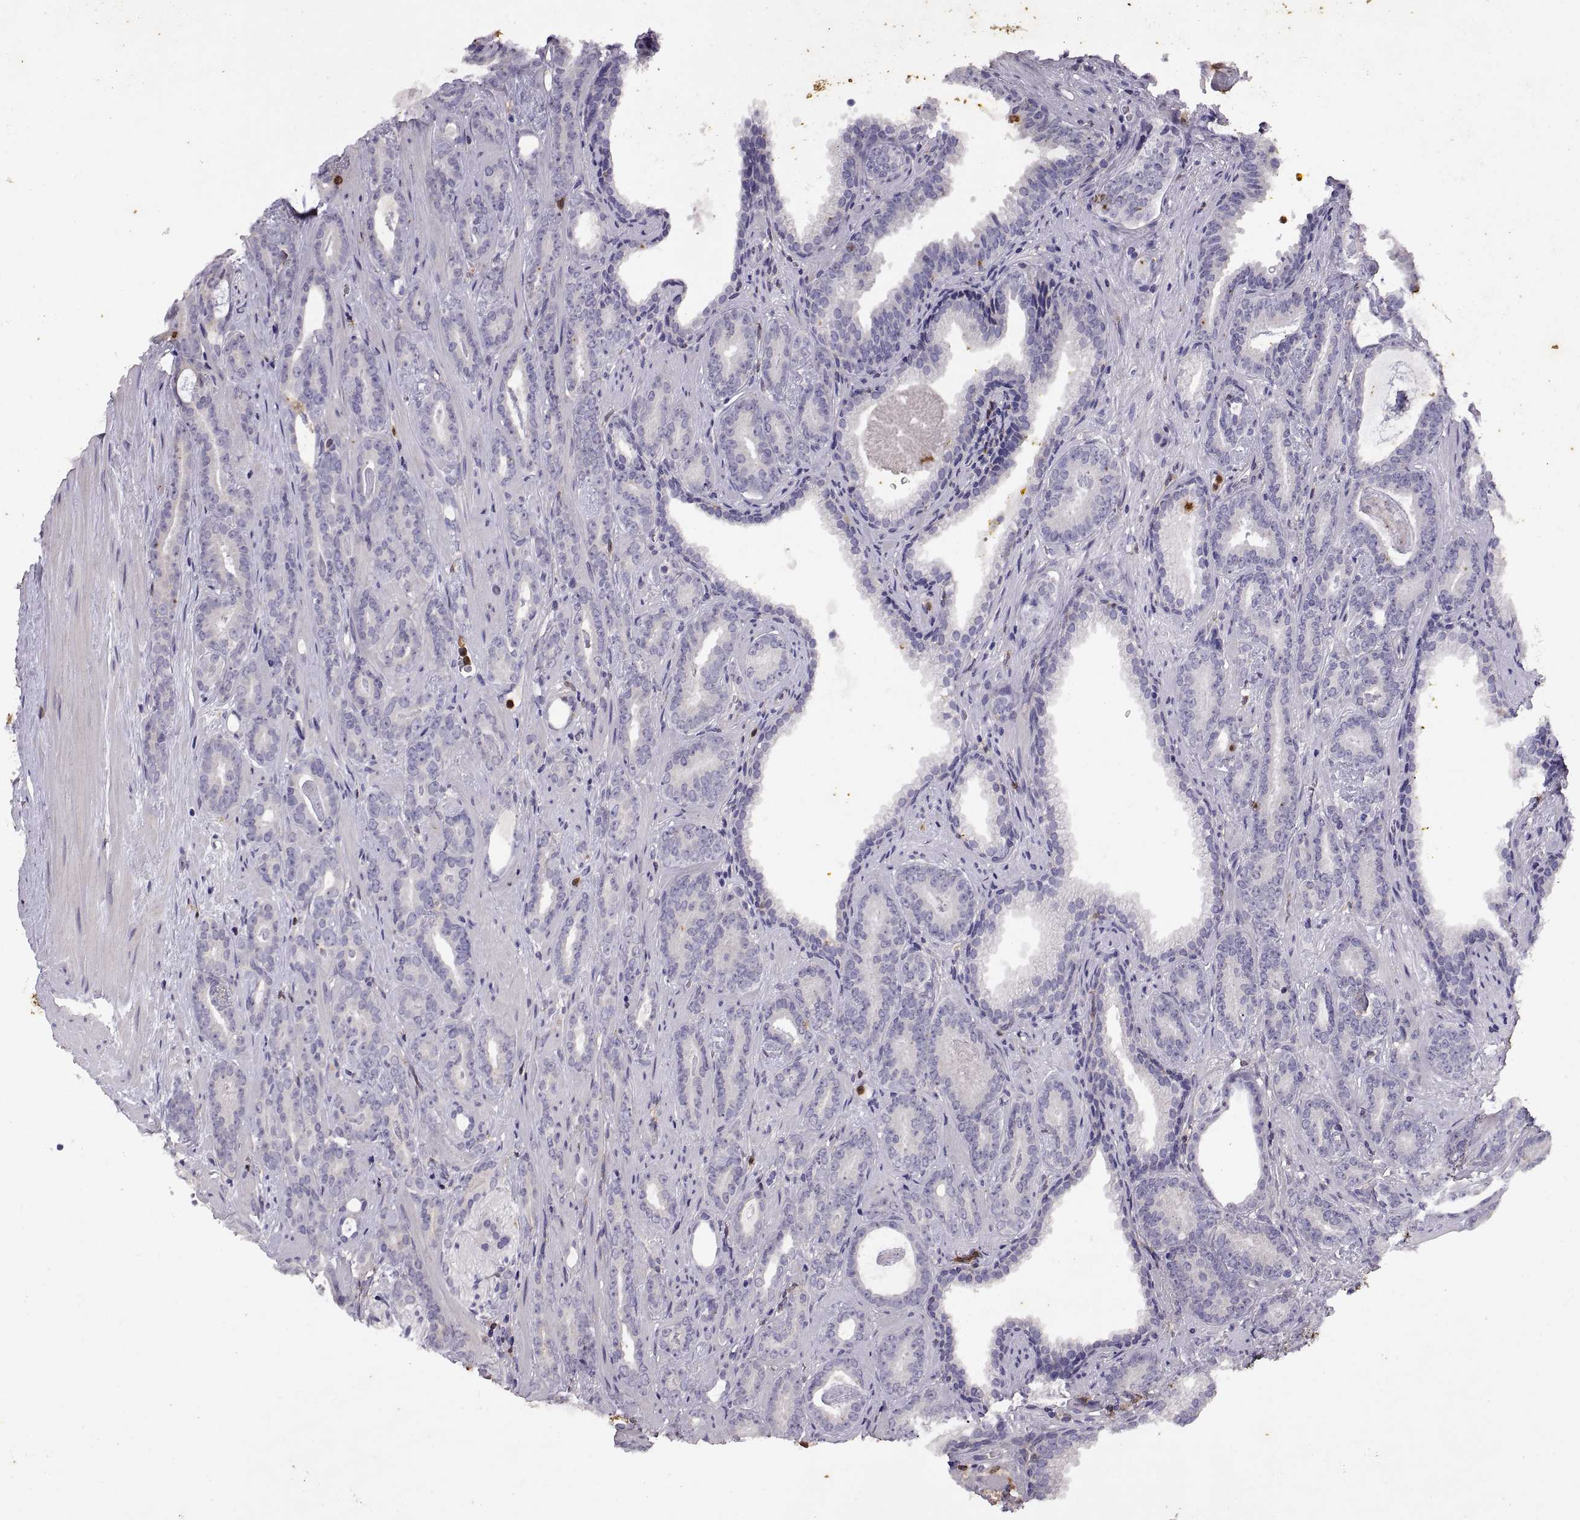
{"staining": {"intensity": "negative", "quantity": "none", "location": "none"}, "tissue": "prostate cancer", "cell_type": "Tumor cells", "image_type": "cancer", "snomed": [{"axis": "morphology", "description": "Adenocarcinoma, Medium grade"}, {"axis": "topography", "description": "Prostate and seminal vesicle, NOS"}, {"axis": "topography", "description": "Prostate"}], "caption": "DAB (3,3'-diaminobenzidine) immunohistochemical staining of human prostate cancer exhibits no significant positivity in tumor cells.", "gene": "DOK3", "patient": {"sex": "male", "age": 54}}